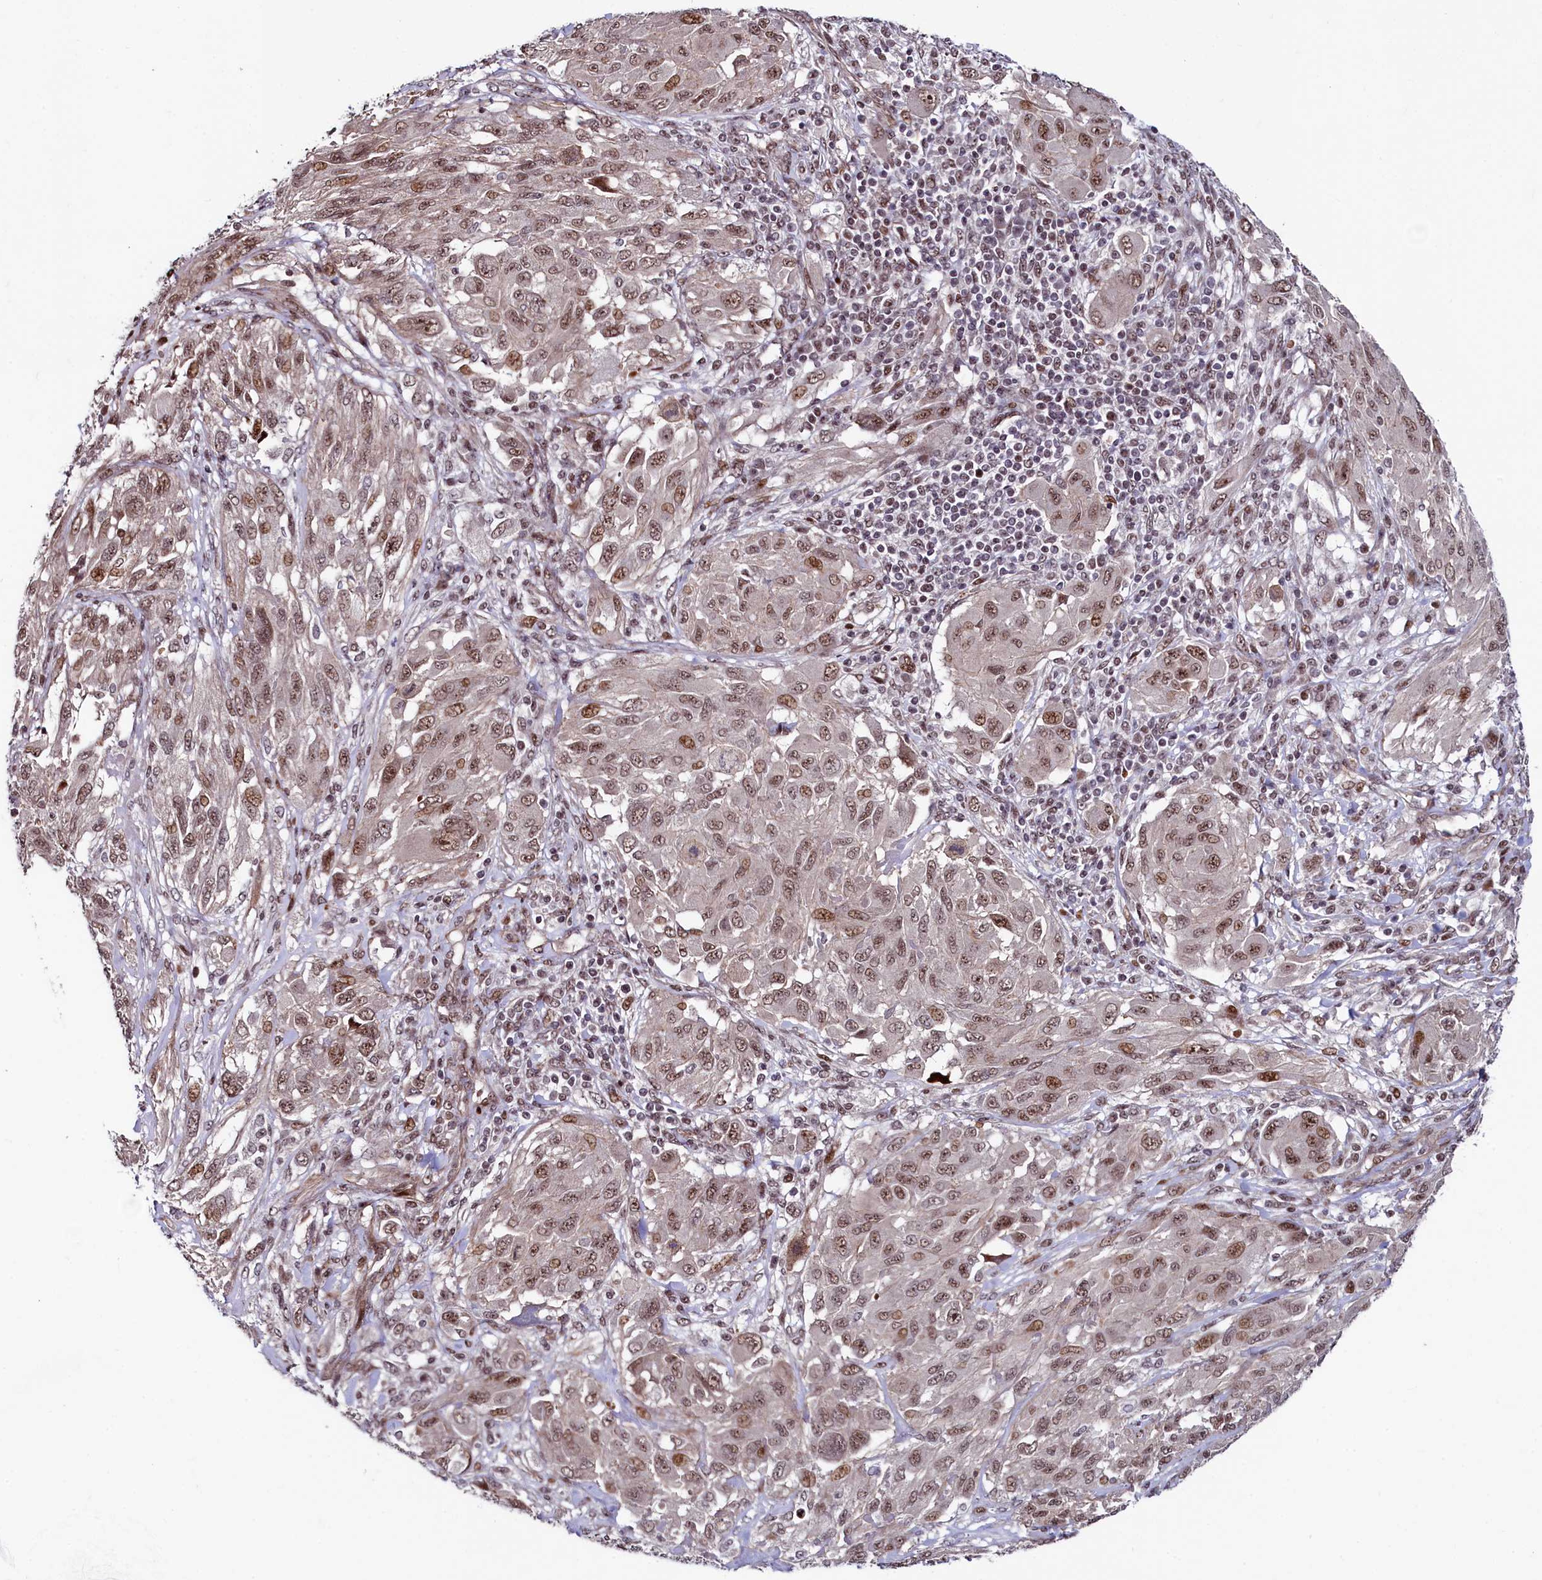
{"staining": {"intensity": "weak", "quantity": ">75%", "location": "nuclear"}, "tissue": "melanoma", "cell_type": "Tumor cells", "image_type": "cancer", "snomed": [{"axis": "morphology", "description": "Malignant melanoma, NOS"}, {"axis": "topography", "description": "Skin"}], "caption": "An image showing weak nuclear staining in approximately >75% of tumor cells in malignant melanoma, as visualized by brown immunohistochemical staining.", "gene": "LEO1", "patient": {"sex": "female", "age": 91}}